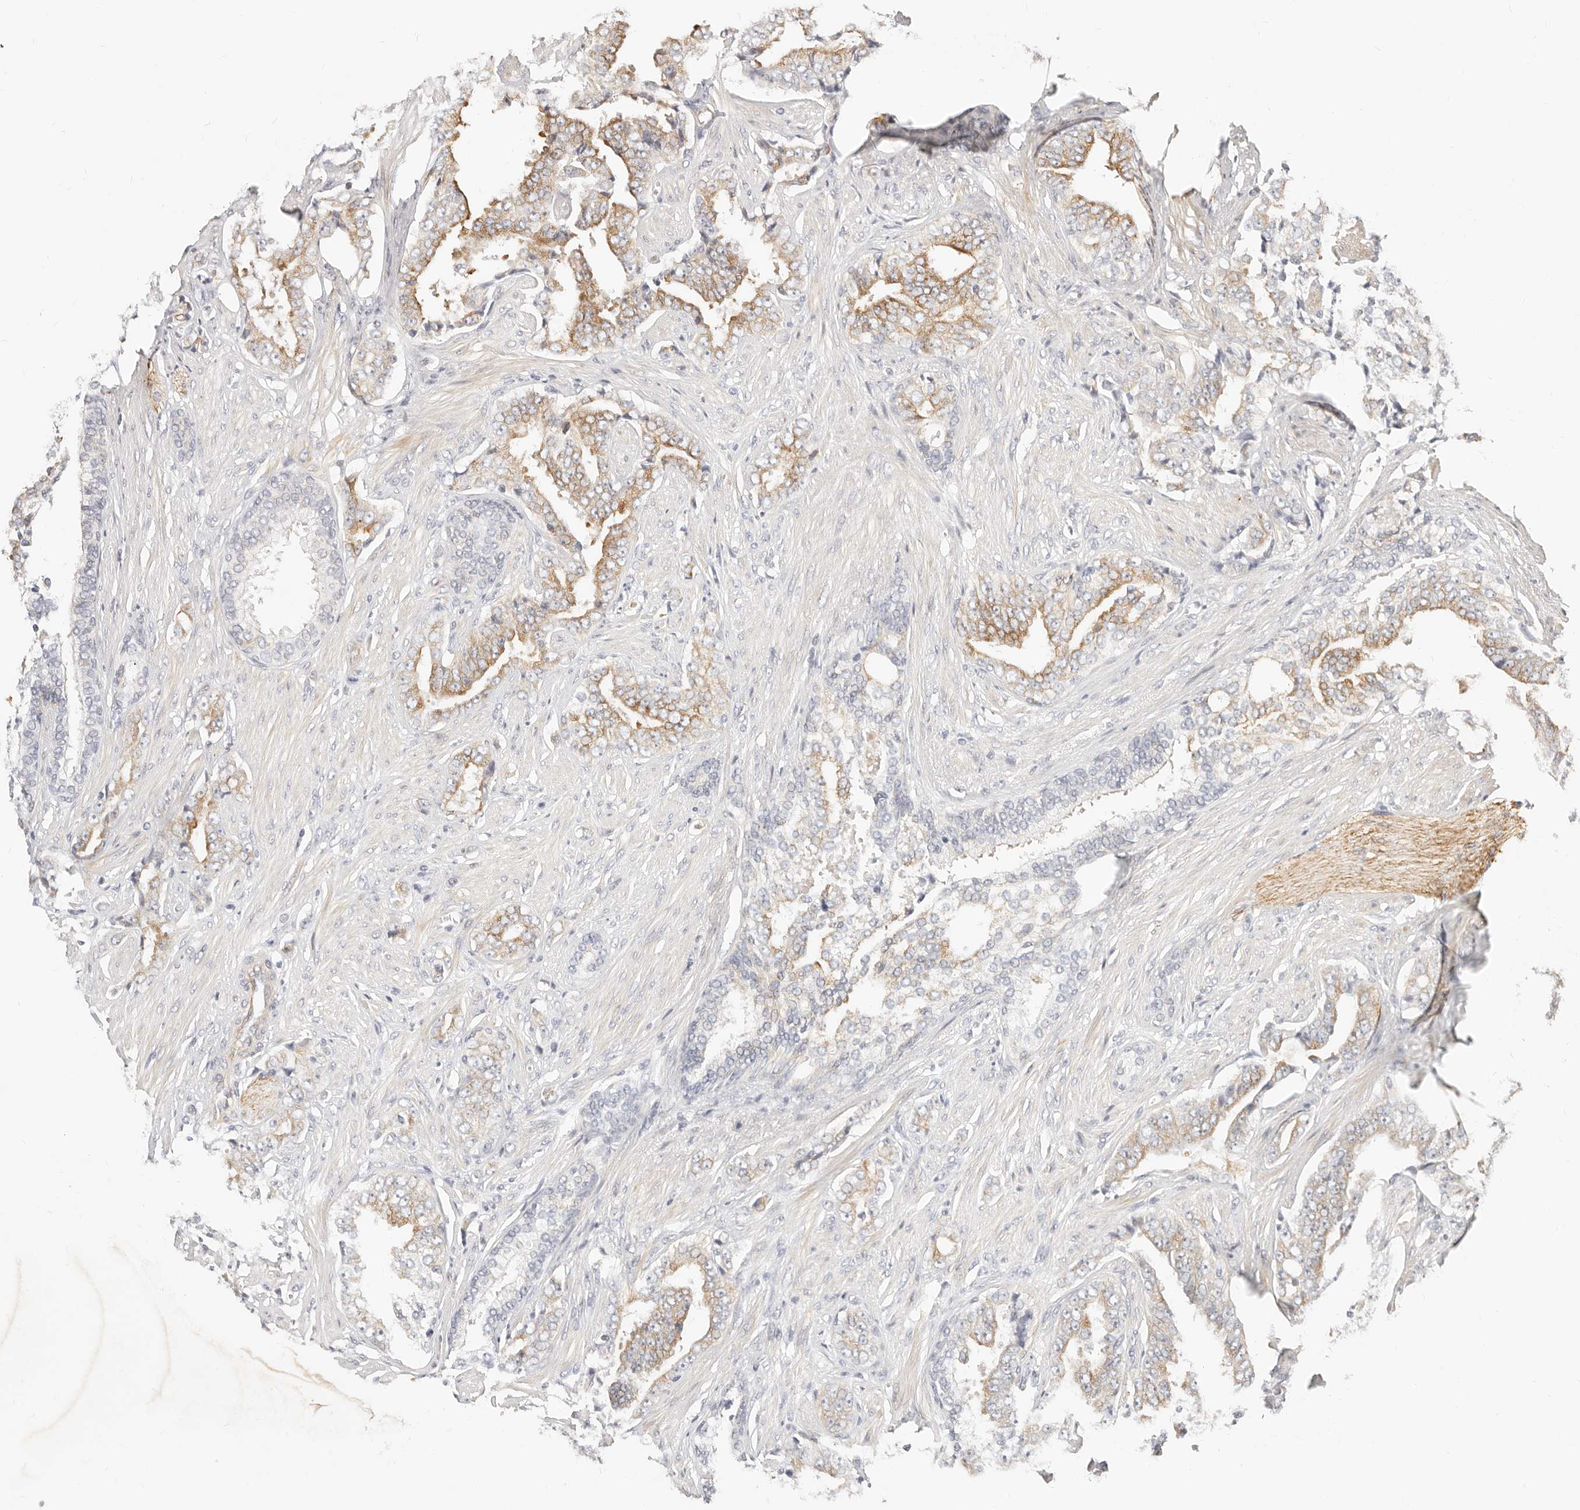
{"staining": {"intensity": "moderate", "quantity": "<25%", "location": "cytoplasmic/membranous"}, "tissue": "prostate cancer", "cell_type": "Tumor cells", "image_type": "cancer", "snomed": [{"axis": "morphology", "description": "Adenocarcinoma, High grade"}, {"axis": "topography", "description": "Prostate"}], "caption": "Moderate cytoplasmic/membranous protein staining is appreciated in about <25% of tumor cells in prostate high-grade adenocarcinoma.", "gene": "DTNBP1", "patient": {"sex": "male", "age": 71}}